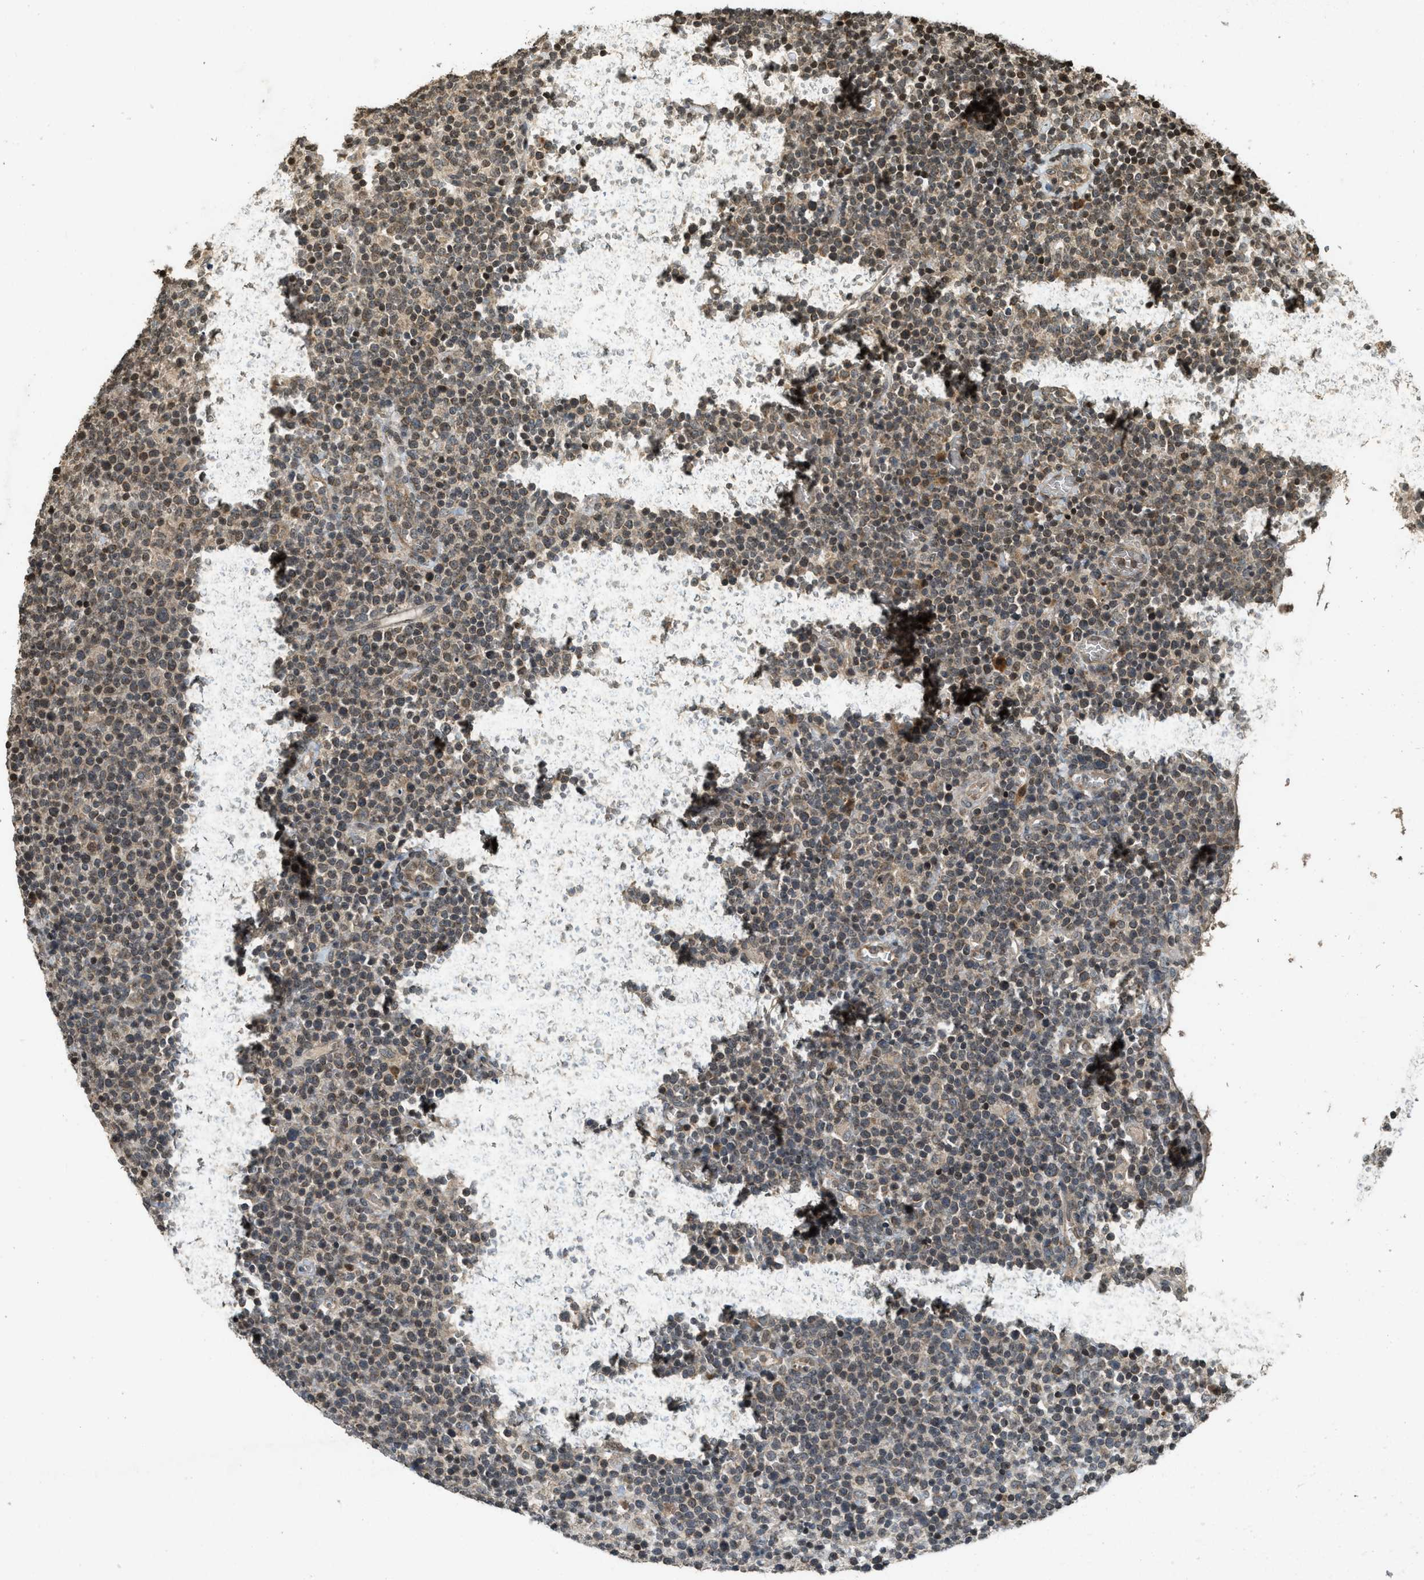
{"staining": {"intensity": "moderate", "quantity": ">75%", "location": "cytoplasmic/membranous,nuclear"}, "tissue": "lymphoma", "cell_type": "Tumor cells", "image_type": "cancer", "snomed": [{"axis": "morphology", "description": "Malignant lymphoma, non-Hodgkin's type, High grade"}, {"axis": "topography", "description": "Lymph node"}], "caption": "This image demonstrates immunohistochemistry (IHC) staining of human high-grade malignant lymphoma, non-Hodgkin's type, with medium moderate cytoplasmic/membranous and nuclear expression in about >75% of tumor cells.", "gene": "SIAH1", "patient": {"sex": "male", "age": 61}}